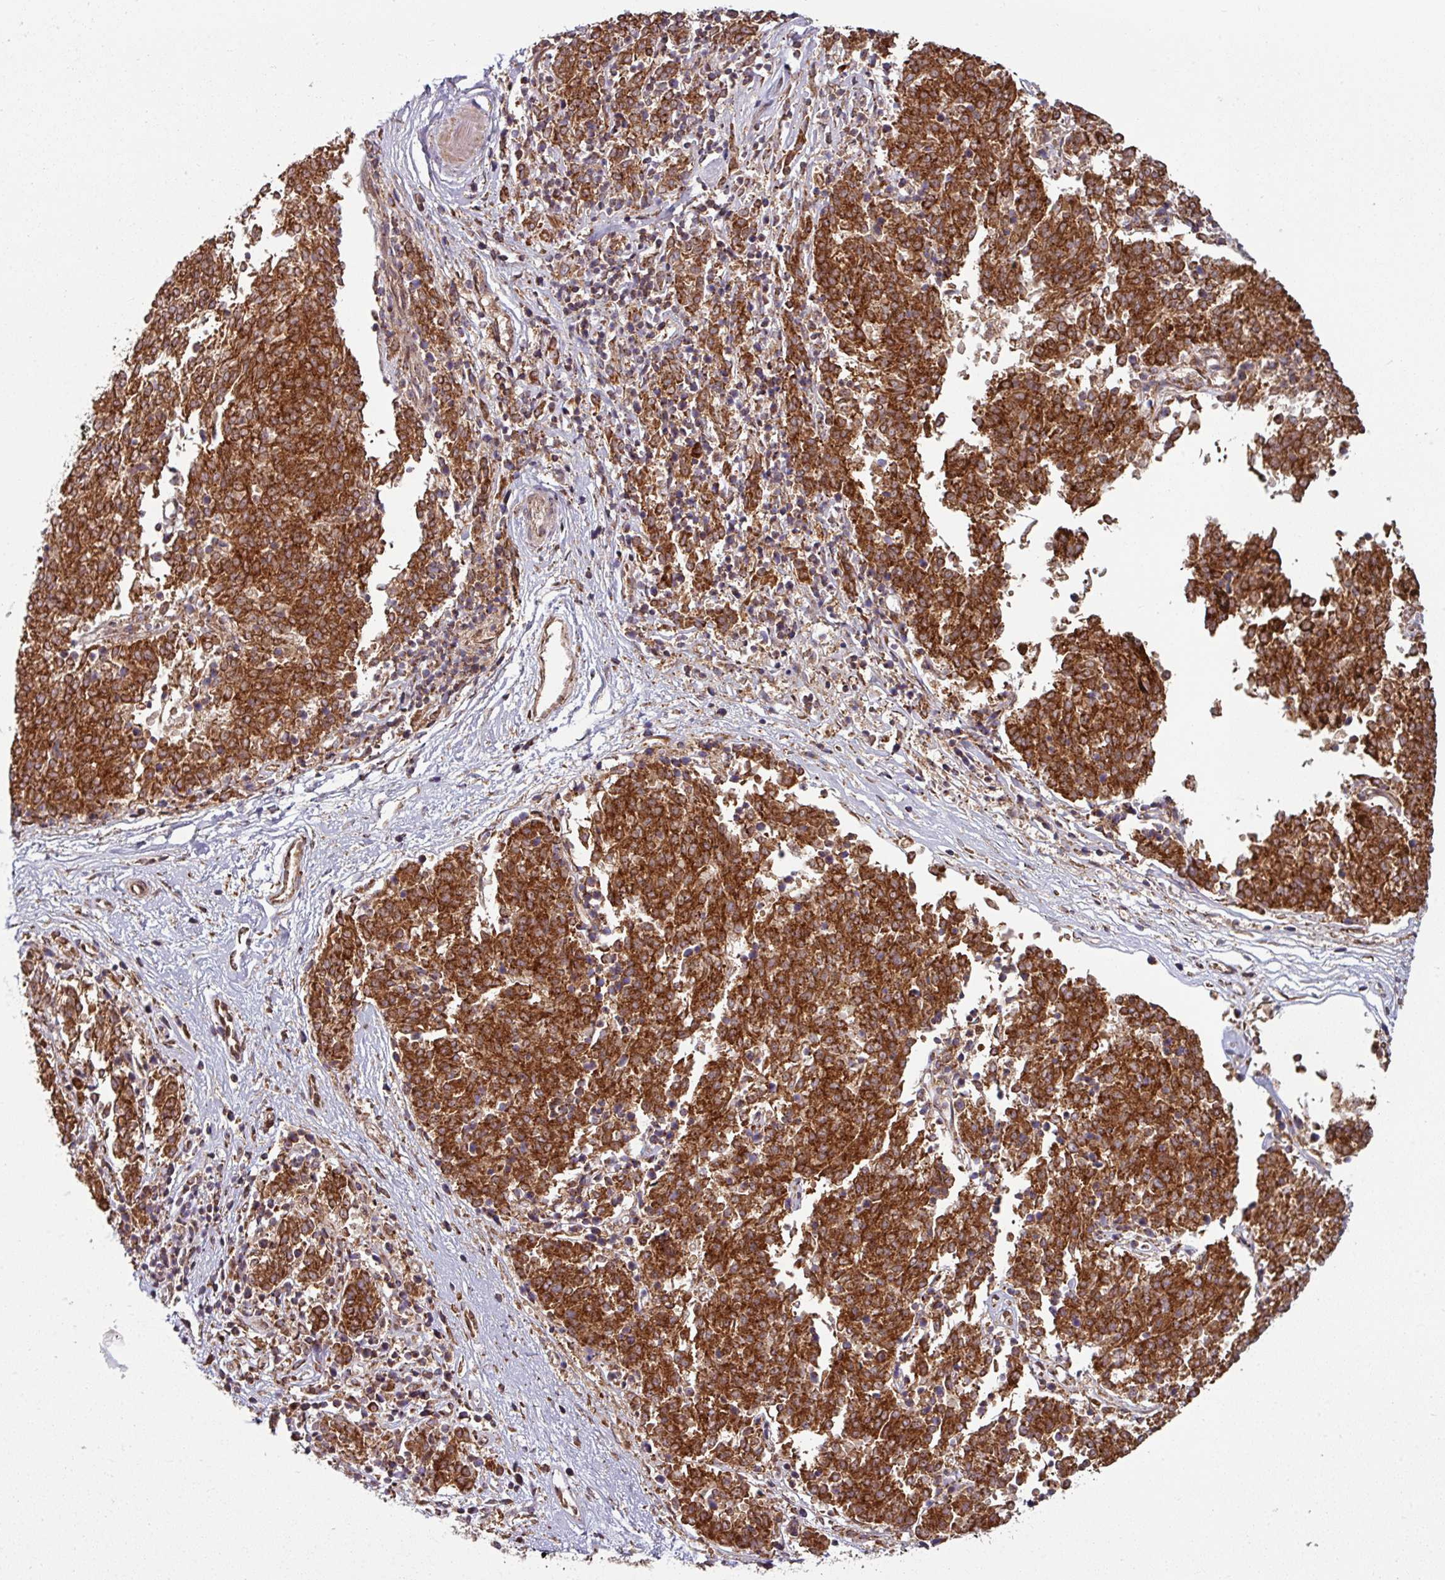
{"staining": {"intensity": "strong", "quantity": ">75%", "location": "cytoplasmic/membranous"}, "tissue": "melanoma", "cell_type": "Tumor cells", "image_type": "cancer", "snomed": [{"axis": "morphology", "description": "Malignant melanoma, NOS"}, {"axis": "topography", "description": "Skin"}], "caption": "Immunohistochemical staining of human malignant melanoma demonstrates high levels of strong cytoplasmic/membranous protein positivity in about >75% of tumor cells.", "gene": "RAB5A", "patient": {"sex": "female", "age": 72}}